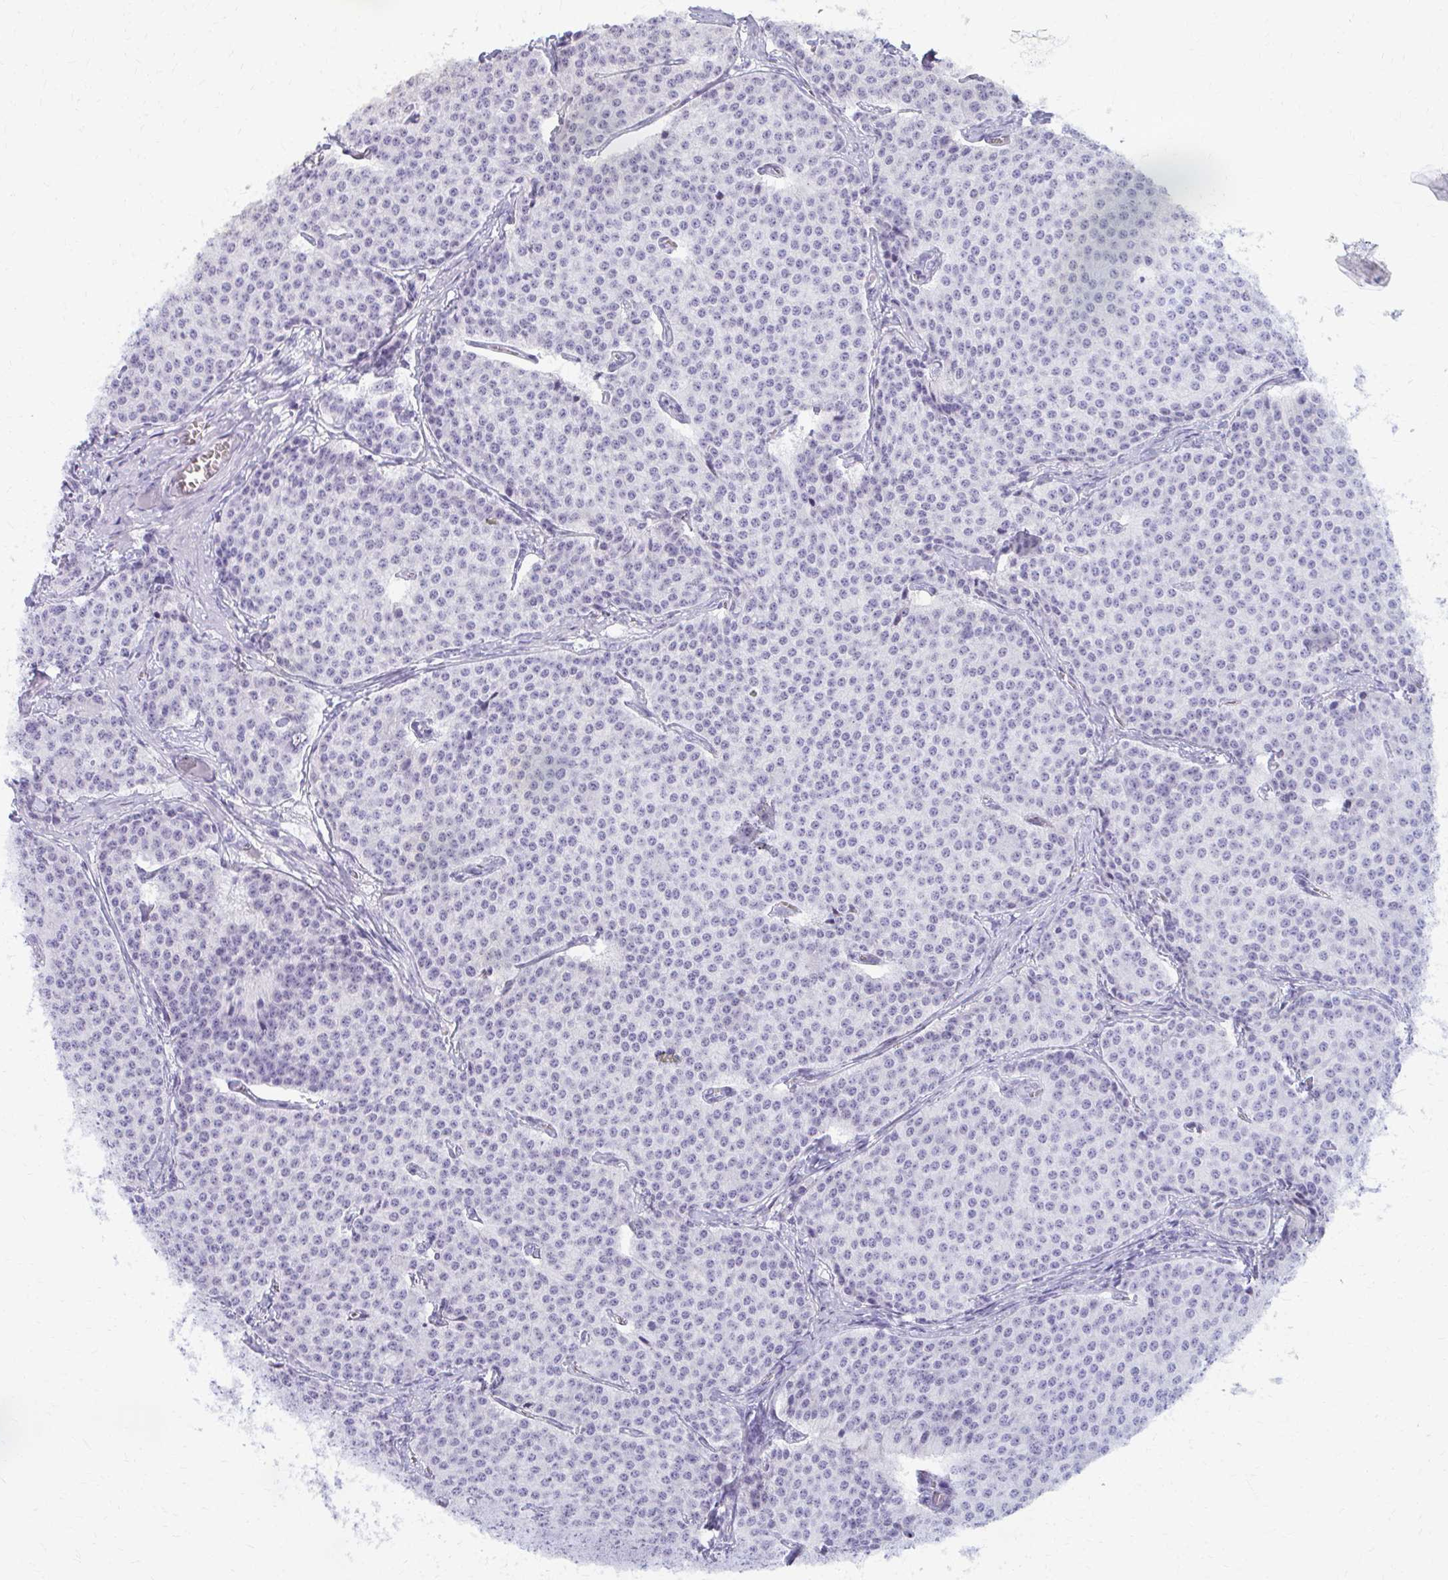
{"staining": {"intensity": "negative", "quantity": "none", "location": "none"}, "tissue": "carcinoid", "cell_type": "Tumor cells", "image_type": "cancer", "snomed": [{"axis": "morphology", "description": "Carcinoid, malignant, NOS"}, {"axis": "topography", "description": "Small intestine"}], "caption": "A histopathology image of carcinoid (malignant) stained for a protein reveals no brown staining in tumor cells.", "gene": "MAF1", "patient": {"sex": "female", "age": 64}}